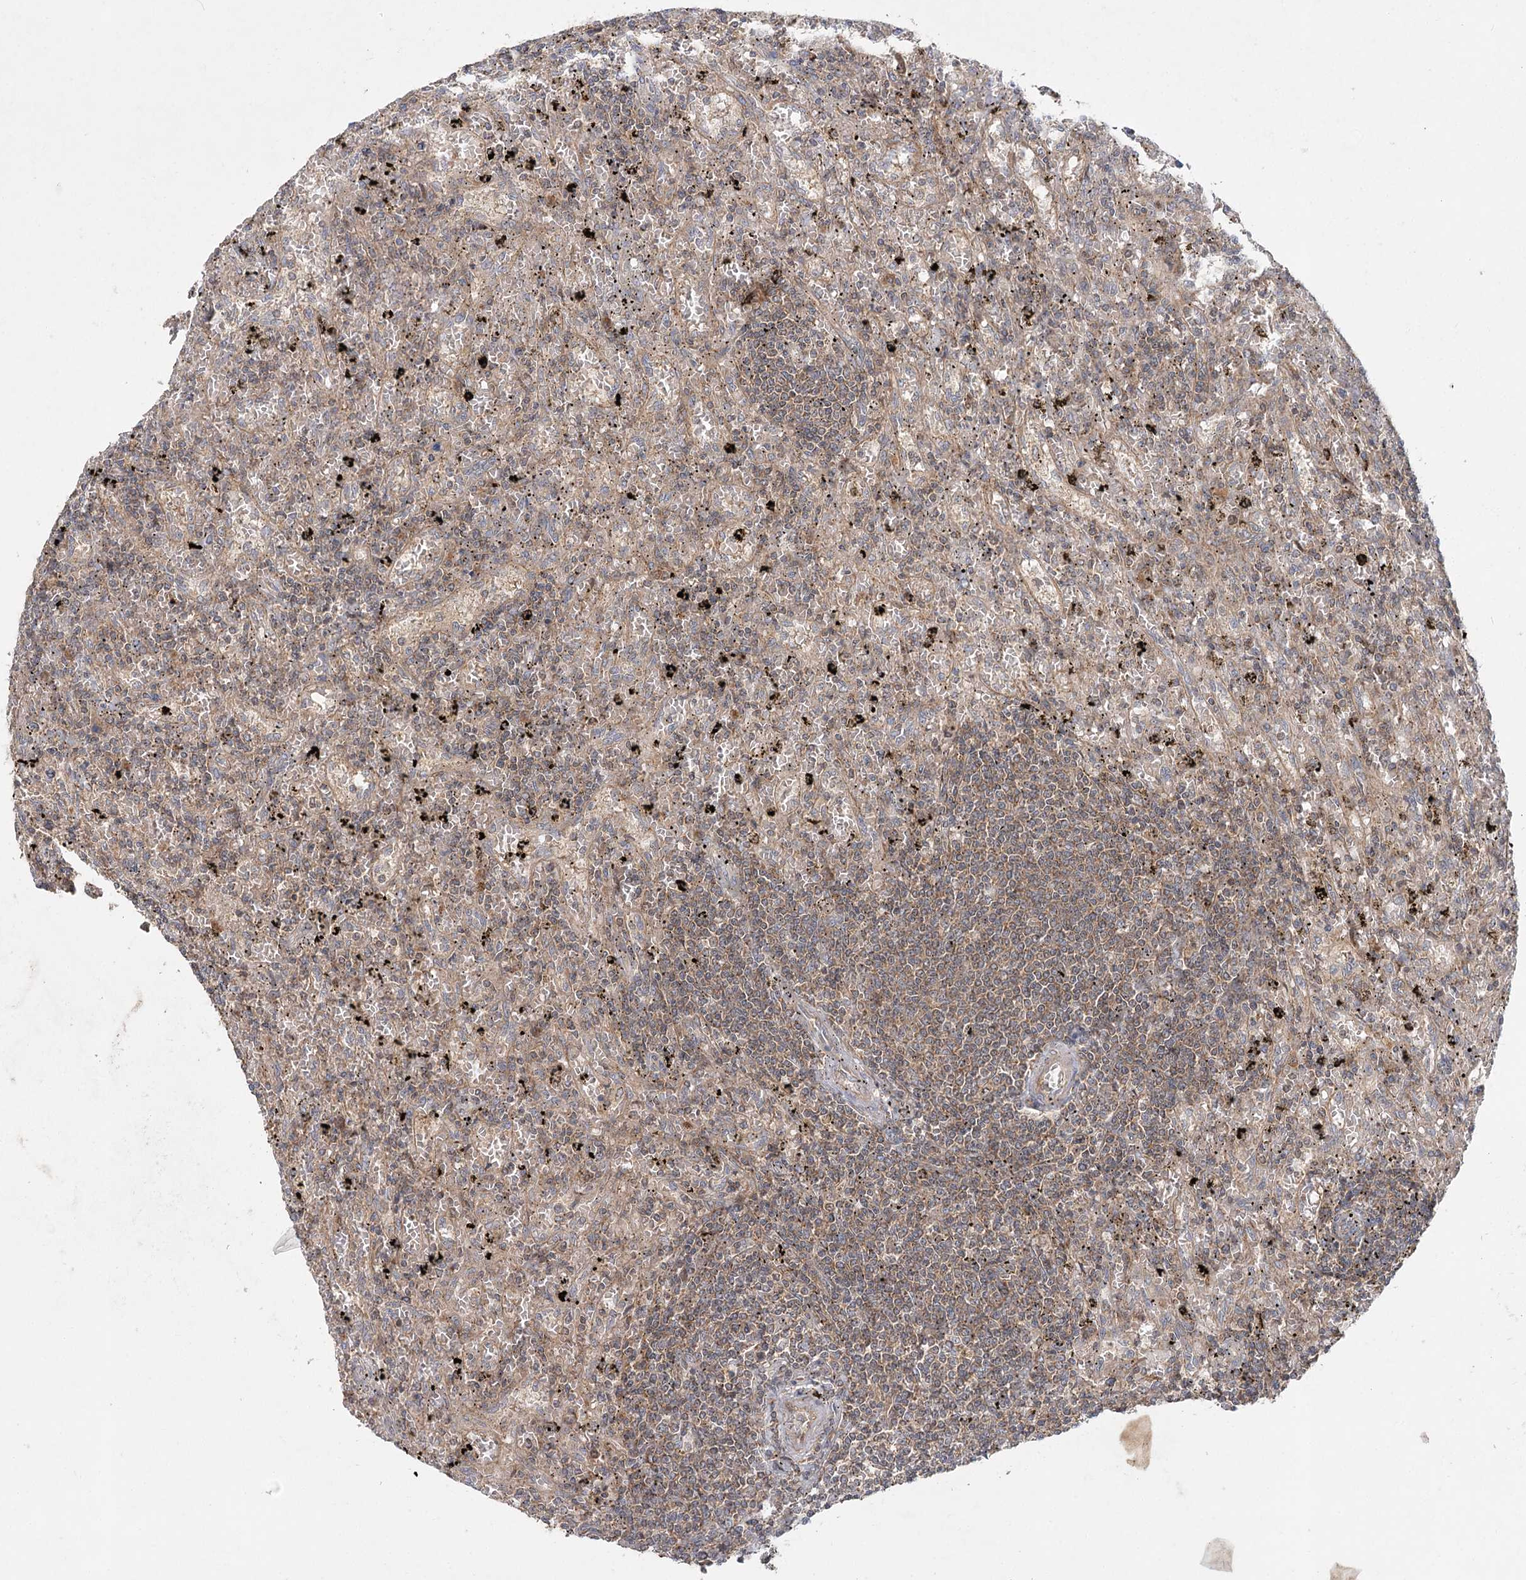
{"staining": {"intensity": "negative", "quantity": "none", "location": "none"}, "tissue": "lymphoma", "cell_type": "Tumor cells", "image_type": "cancer", "snomed": [{"axis": "morphology", "description": "Malignant lymphoma, non-Hodgkin's type, Low grade"}, {"axis": "topography", "description": "Spleen"}], "caption": "An image of human lymphoma is negative for staining in tumor cells. The staining was performed using DAB (3,3'-diaminobenzidine) to visualize the protein expression in brown, while the nuclei were stained in blue with hematoxylin (Magnification: 20x).", "gene": "RAPGEF6", "patient": {"sex": "male", "age": 76}}